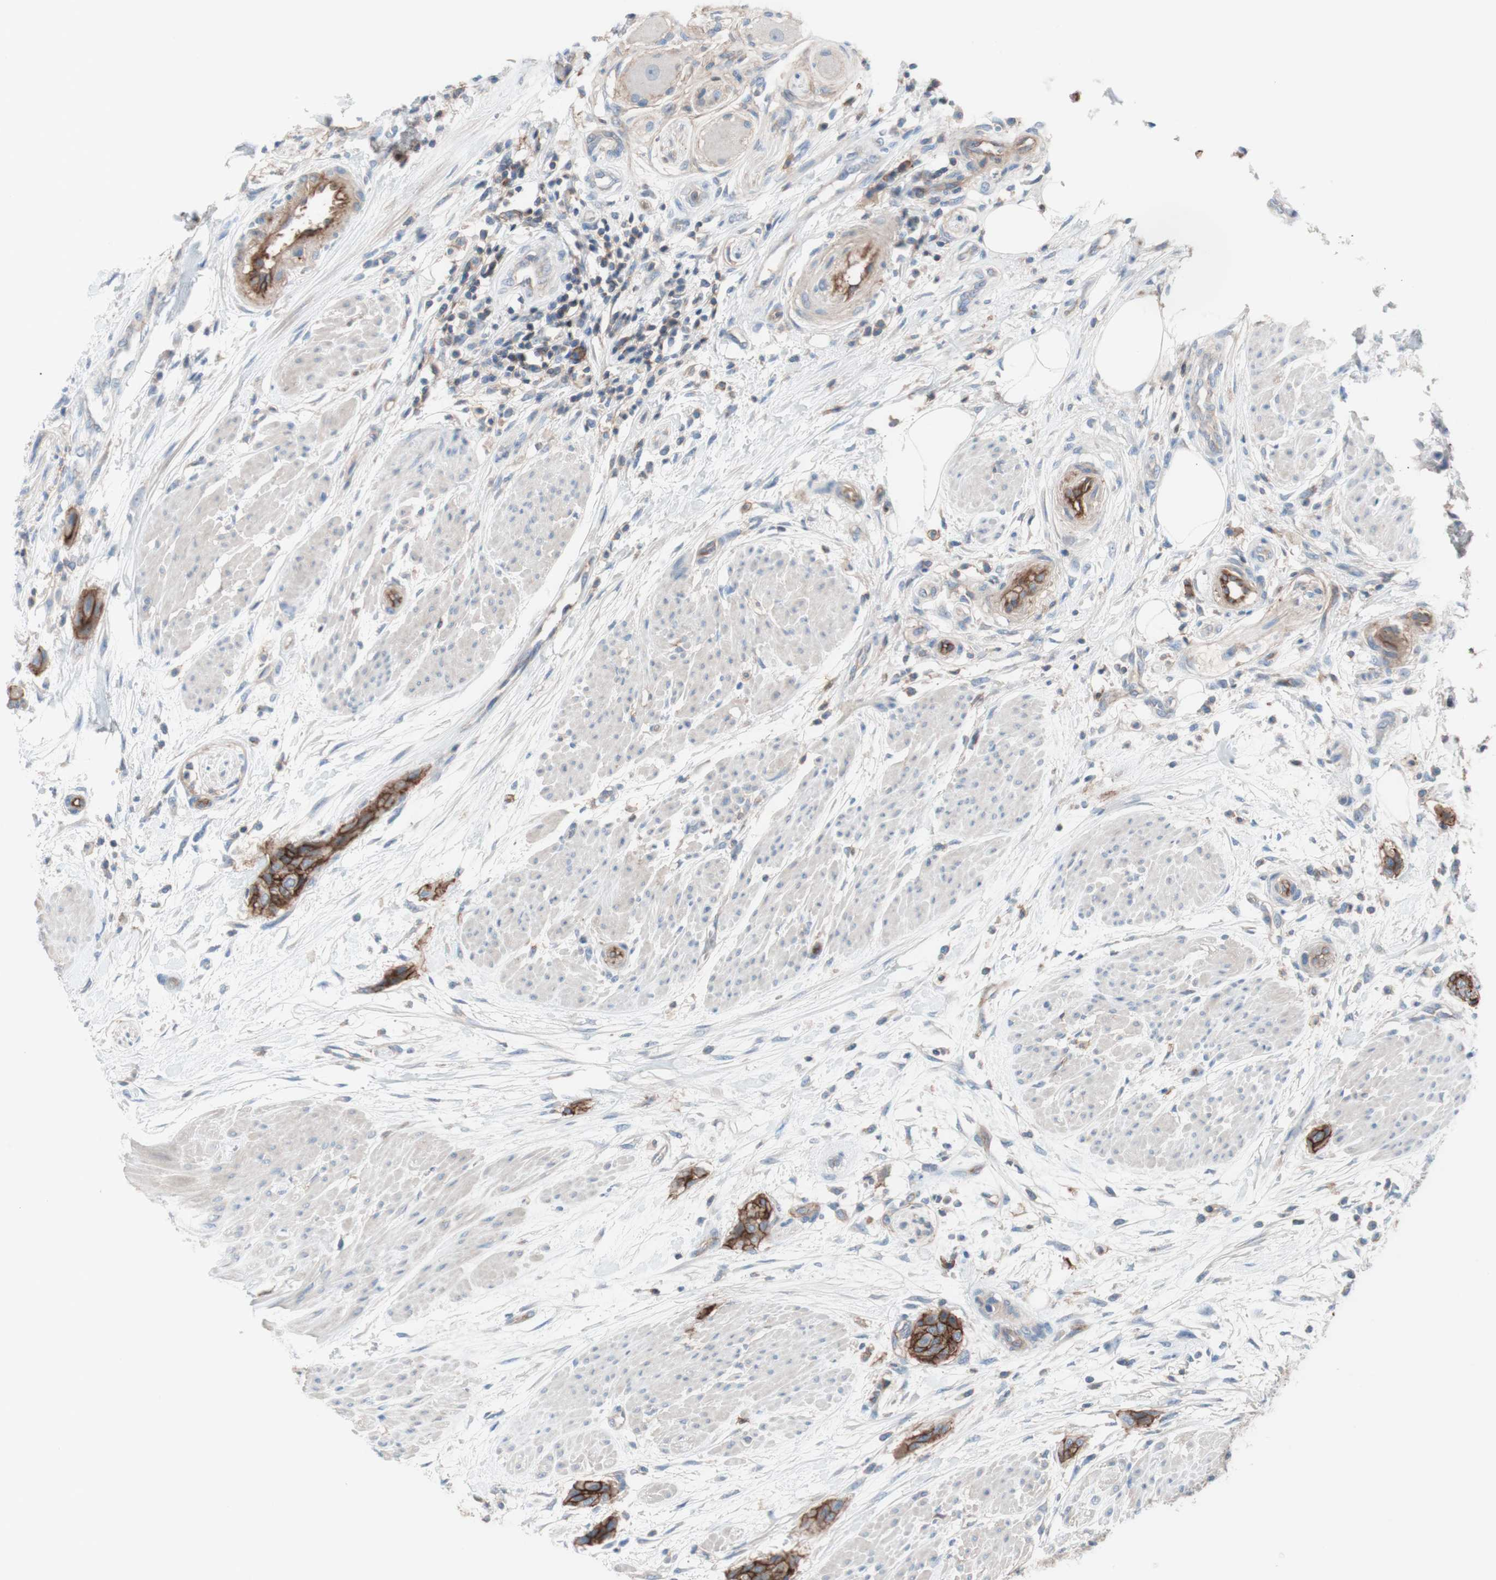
{"staining": {"intensity": "moderate", "quantity": "25%-75%", "location": "cytoplasmic/membranous"}, "tissue": "urothelial cancer", "cell_type": "Tumor cells", "image_type": "cancer", "snomed": [{"axis": "morphology", "description": "Urothelial carcinoma, High grade"}, {"axis": "topography", "description": "Urinary bladder"}], "caption": "High-grade urothelial carcinoma stained with immunohistochemistry (IHC) shows moderate cytoplasmic/membranous positivity in about 25%-75% of tumor cells. (Stains: DAB in brown, nuclei in blue, Microscopy: brightfield microscopy at high magnification).", "gene": "CD46", "patient": {"sex": "male", "age": 35}}